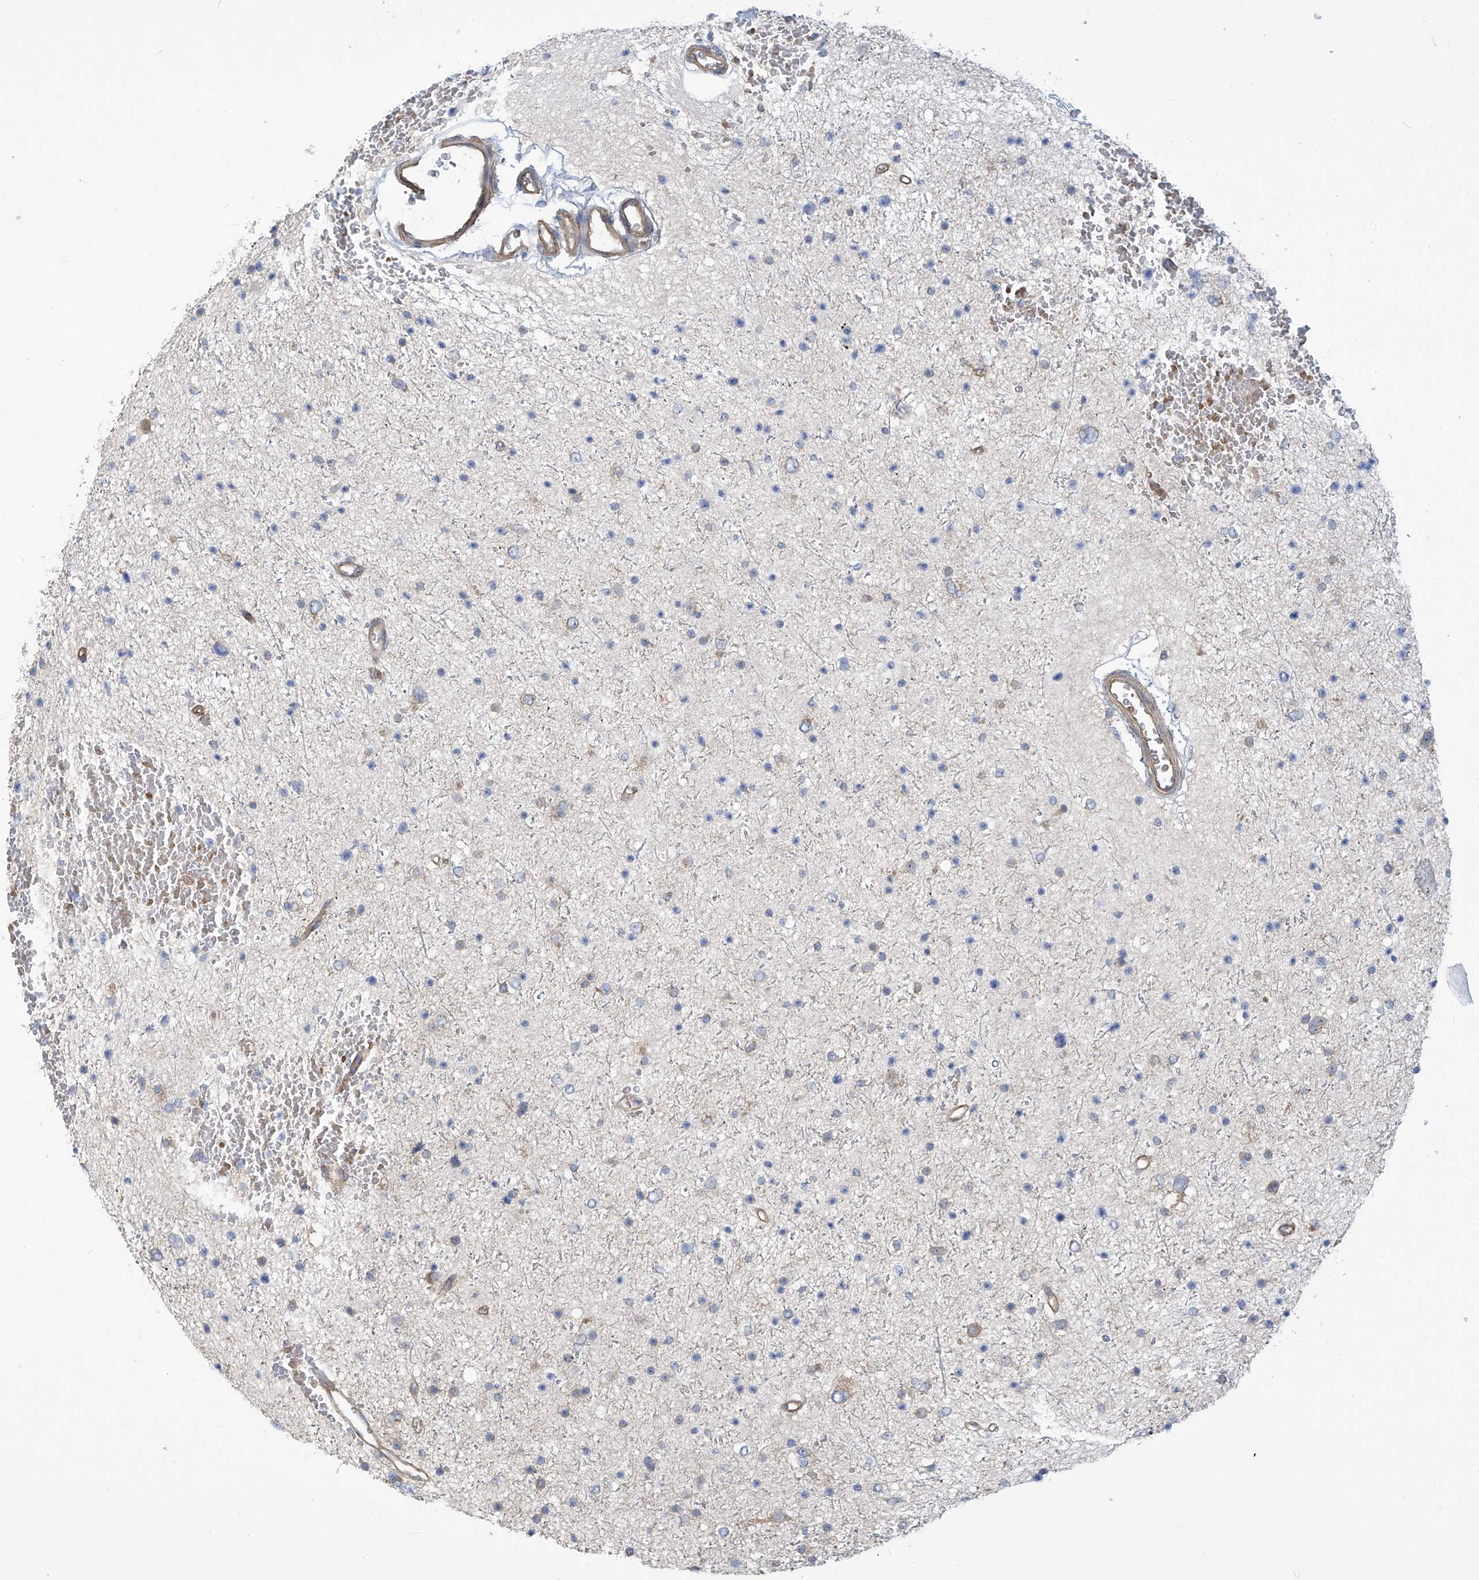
{"staining": {"intensity": "negative", "quantity": "none", "location": "none"}, "tissue": "glioma", "cell_type": "Tumor cells", "image_type": "cancer", "snomed": [{"axis": "morphology", "description": "Glioma, malignant, Low grade"}, {"axis": "topography", "description": "Brain"}], "caption": "The immunohistochemistry (IHC) image has no significant expression in tumor cells of glioma tissue. The staining is performed using DAB (3,3'-diaminobenzidine) brown chromogen with nuclei counter-stained in using hematoxylin.", "gene": "ADAT2", "patient": {"sex": "female", "age": 37}}